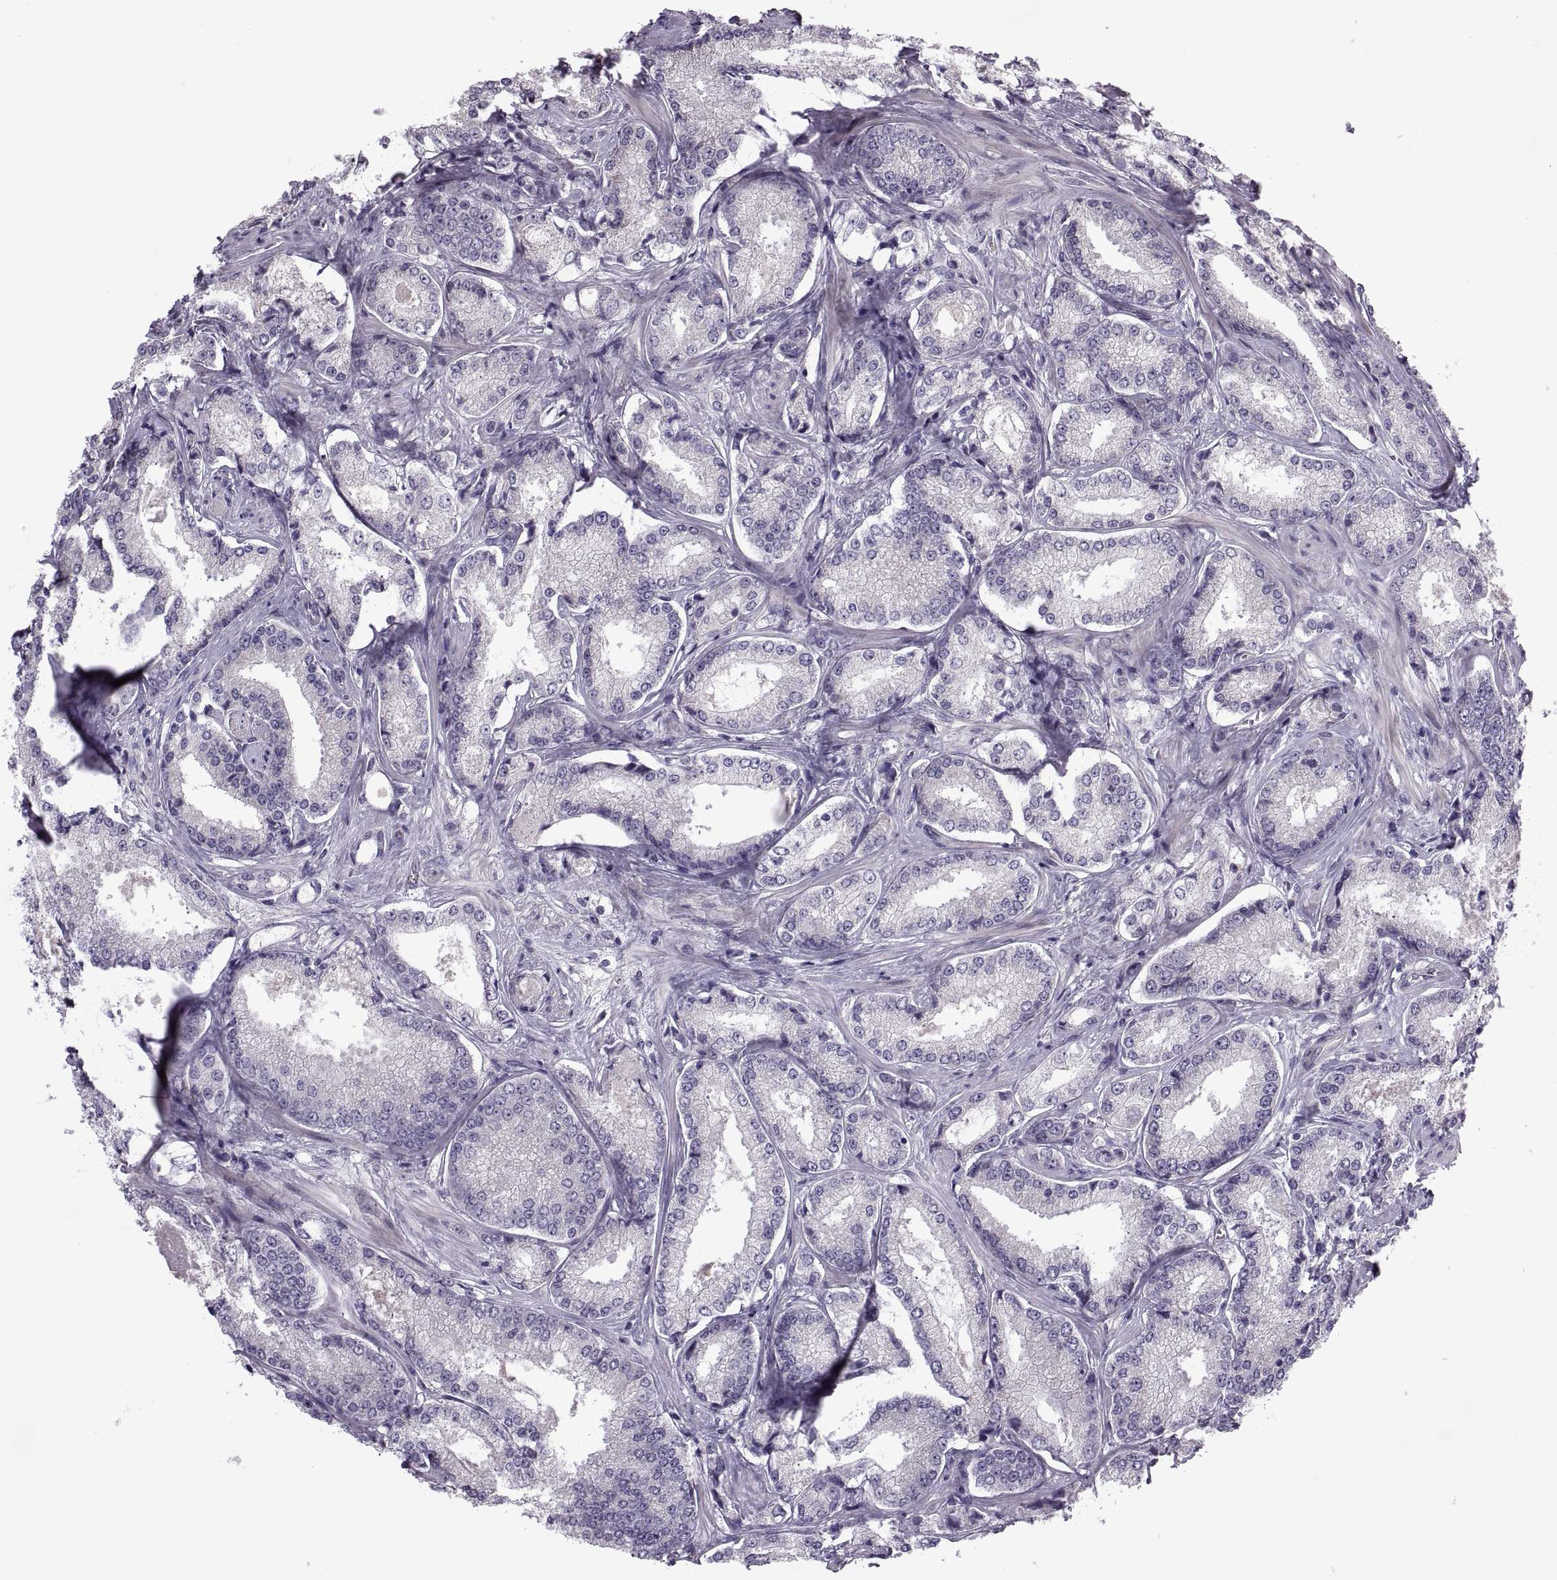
{"staining": {"intensity": "negative", "quantity": "none", "location": "none"}, "tissue": "prostate cancer", "cell_type": "Tumor cells", "image_type": "cancer", "snomed": [{"axis": "morphology", "description": "Adenocarcinoma, Low grade"}, {"axis": "topography", "description": "Prostate"}], "caption": "An image of prostate low-grade adenocarcinoma stained for a protein reveals no brown staining in tumor cells. (Brightfield microscopy of DAB (3,3'-diaminobenzidine) immunohistochemistry at high magnification).", "gene": "ODF3", "patient": {"sex": "male", "age": 56}}